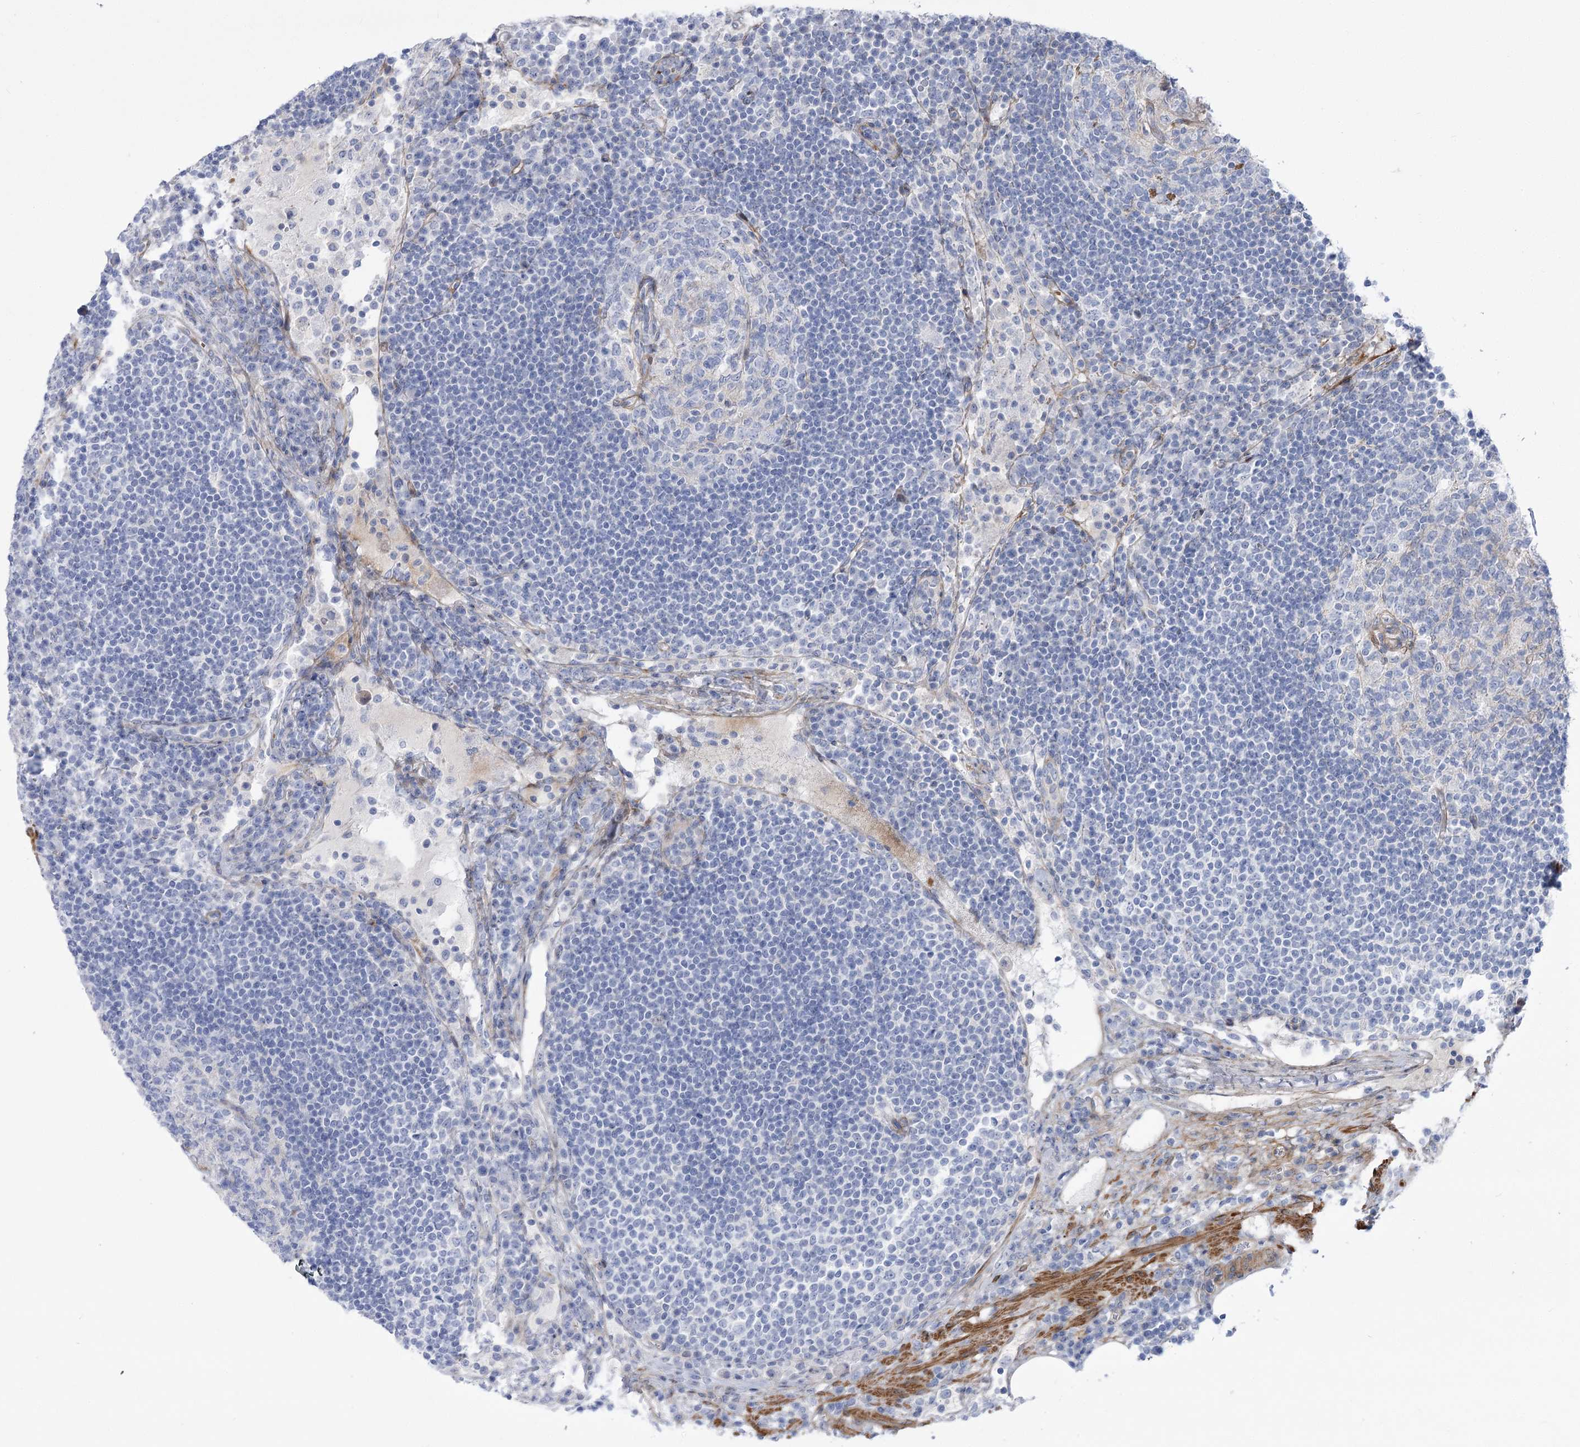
{"staining": {"intensity": "negative", "quantity": "none", "location": "none"}, "tissue": "lymph node", "cell_type": "Germinal center cells", "image_type": "normal", "snomed": [{"axis": "morphology", "description": "Normal tissue, NOS"}, {"axis": "topography", "description": "Lymph node"}], "caption": "An IHC histopathology image of benign lymph node is shown. There is no staining in germinal center cells of lymph node. (DAB (3,3'-diaminobenzidine) immunohistochemistry (IHC) with hematoxylin counter stain).", "gene": "ANKRD23", "patient": {"sex": "female", "age": 53}}